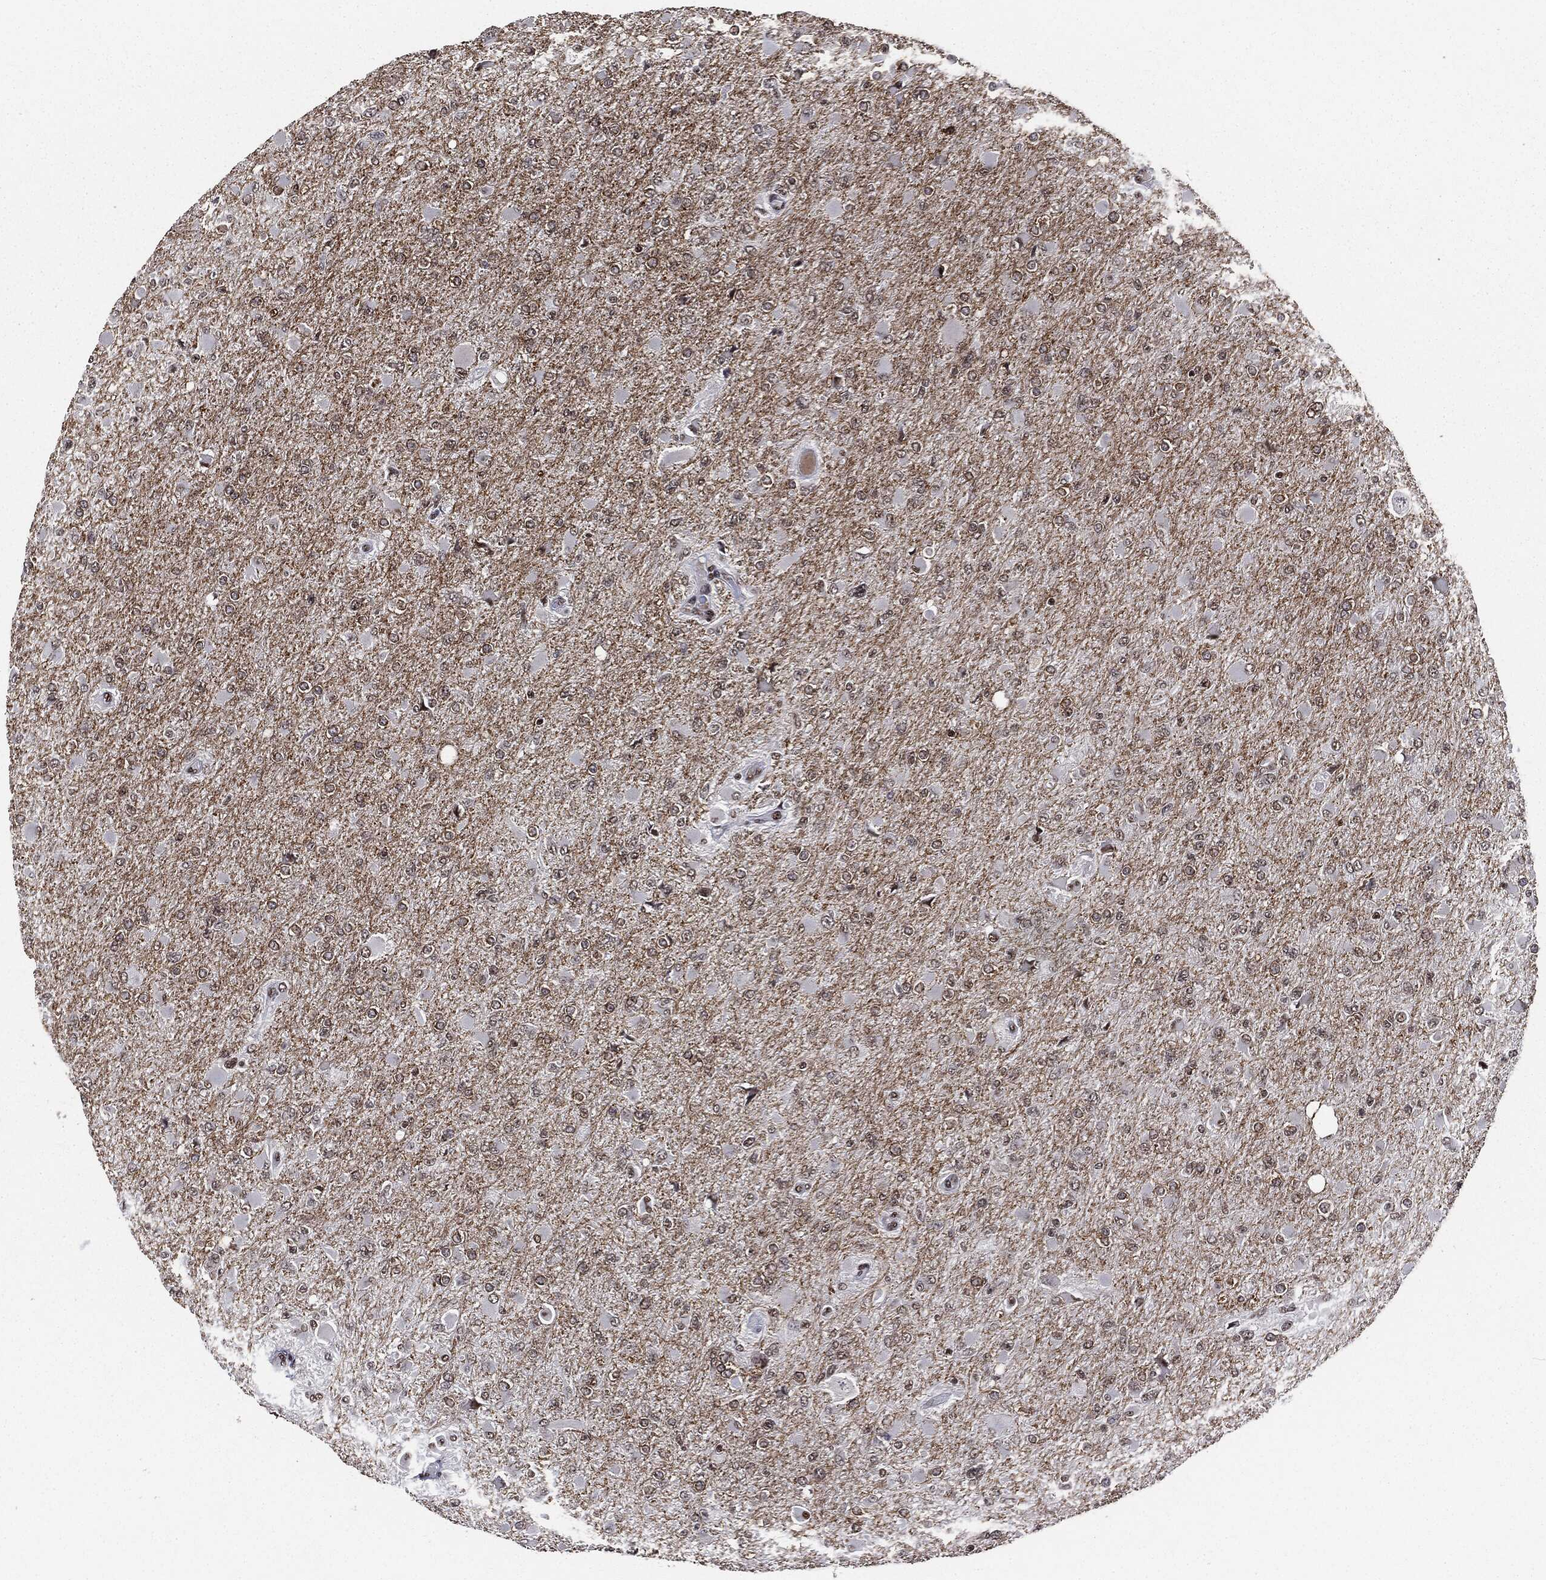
{"staining": {"intensity": "negative", "quantity": "none", "location": "none"}, "tissue": "glioma", "cell_type": "Tumor cells", "image_type": "cancer", "snomed": [{"axis": "morphology", "description": "Glioma, malignant, High grade"}, {"axis": "topography", "description": "Cerebral cortex"}], "caption": "The image reveals no significant positivity in tumor cells of malignant high-grade glioma. Nuclei are stained in blue.", "gene": "DPH2", "patient": {"sex": "female", "age": 36}}